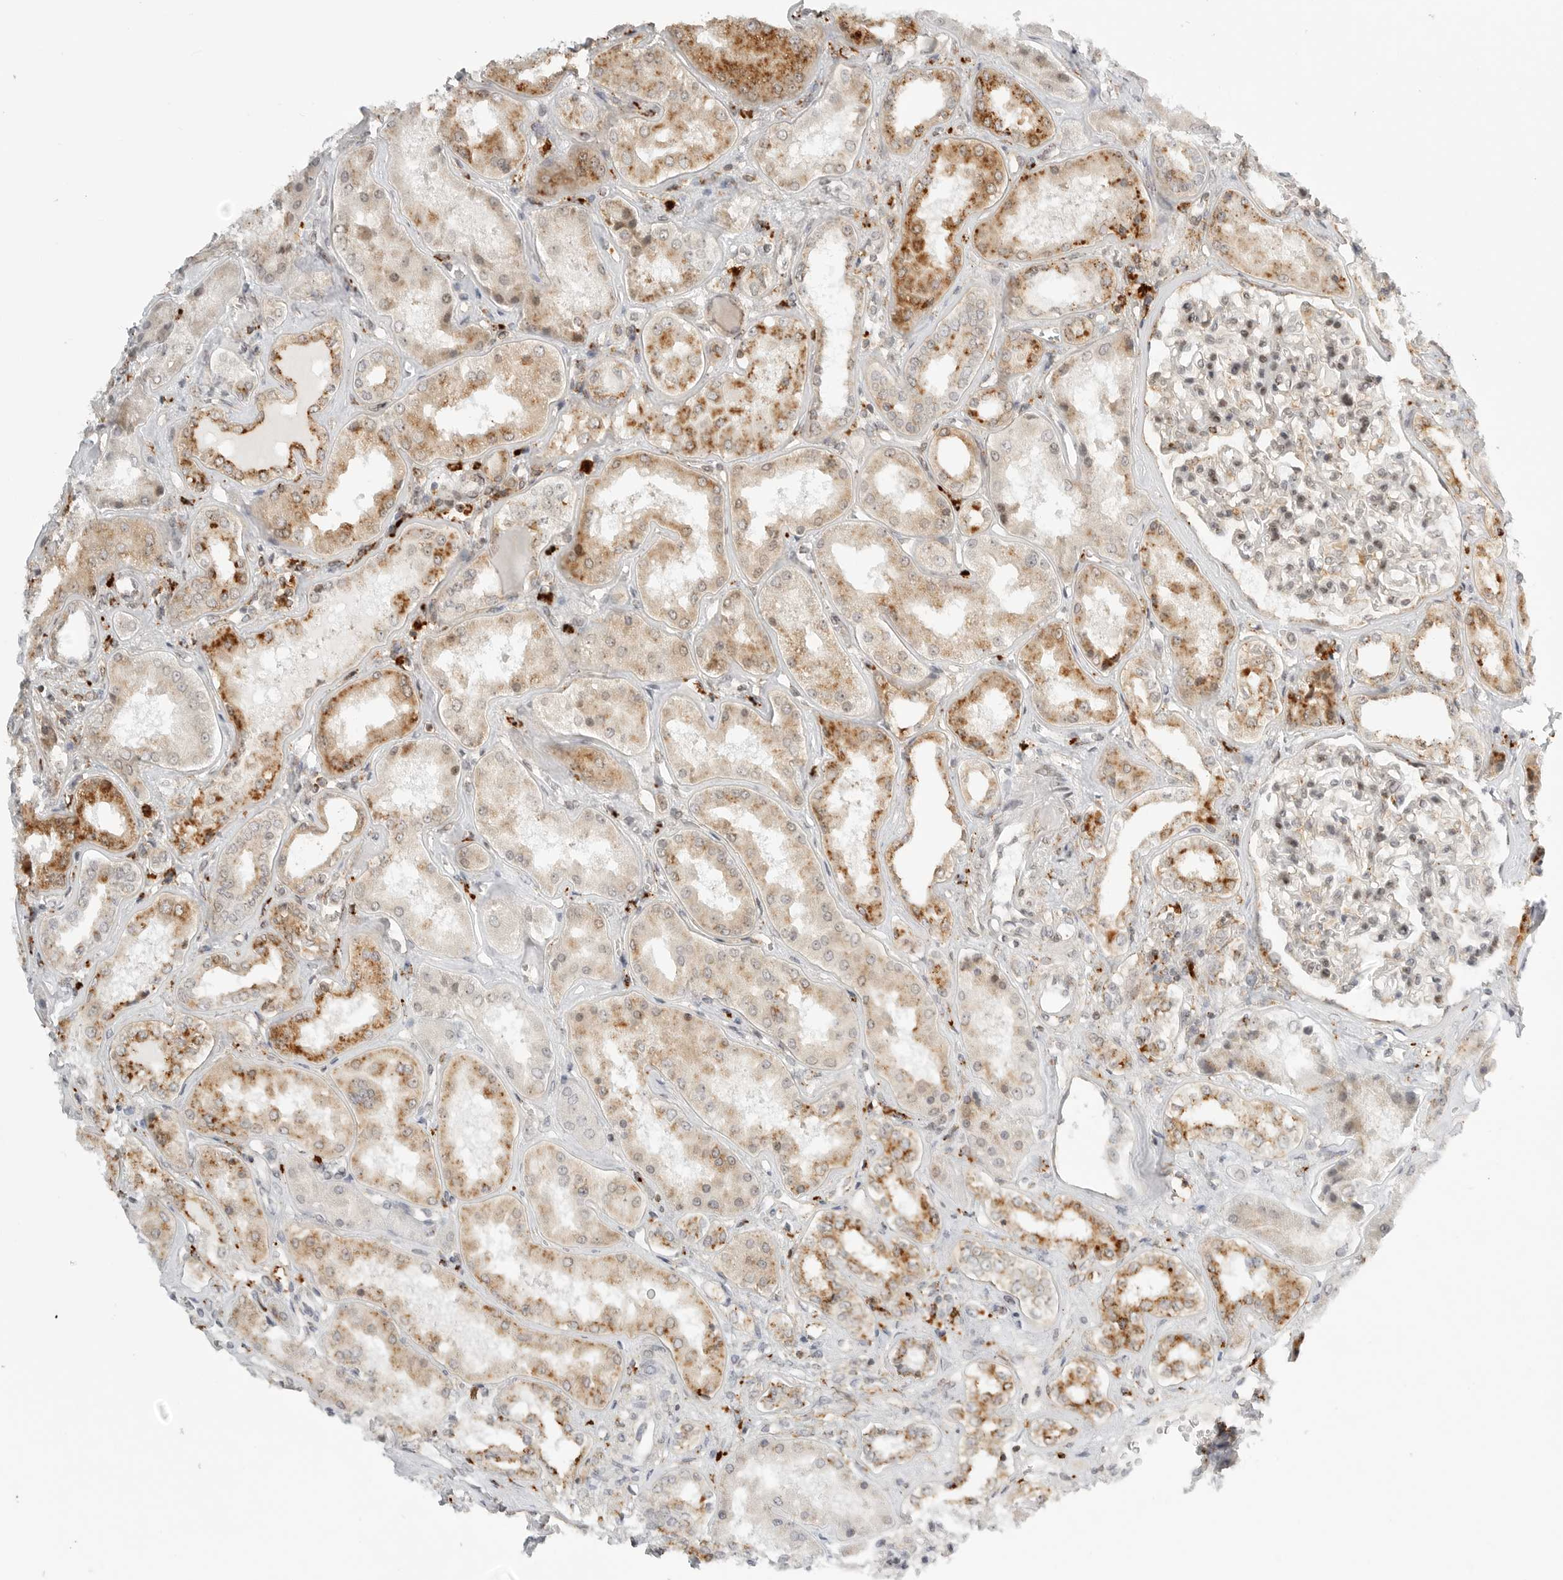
{"staining": {"intensity": "moderate", "quantity": "25%-75%", "location": "cytoplasmic/membranous,nuclear"}, "tissue": "kidney", "cell_type": "Cells in glomeruli", "image_type": "normal", "snomed": [{"axis": "morphology", "description": "Normal tissue, NOS"}, {"axis": "topography", "description": "Kidney"}], "caption": "Cells in glomeruli exhibit moderate cytoplasmic/membranous,nuclear positivity in about 25%-75% of cells in normal kidney.", "gene": "IDUA", "patient": {"sex": "female", "age": 56}}